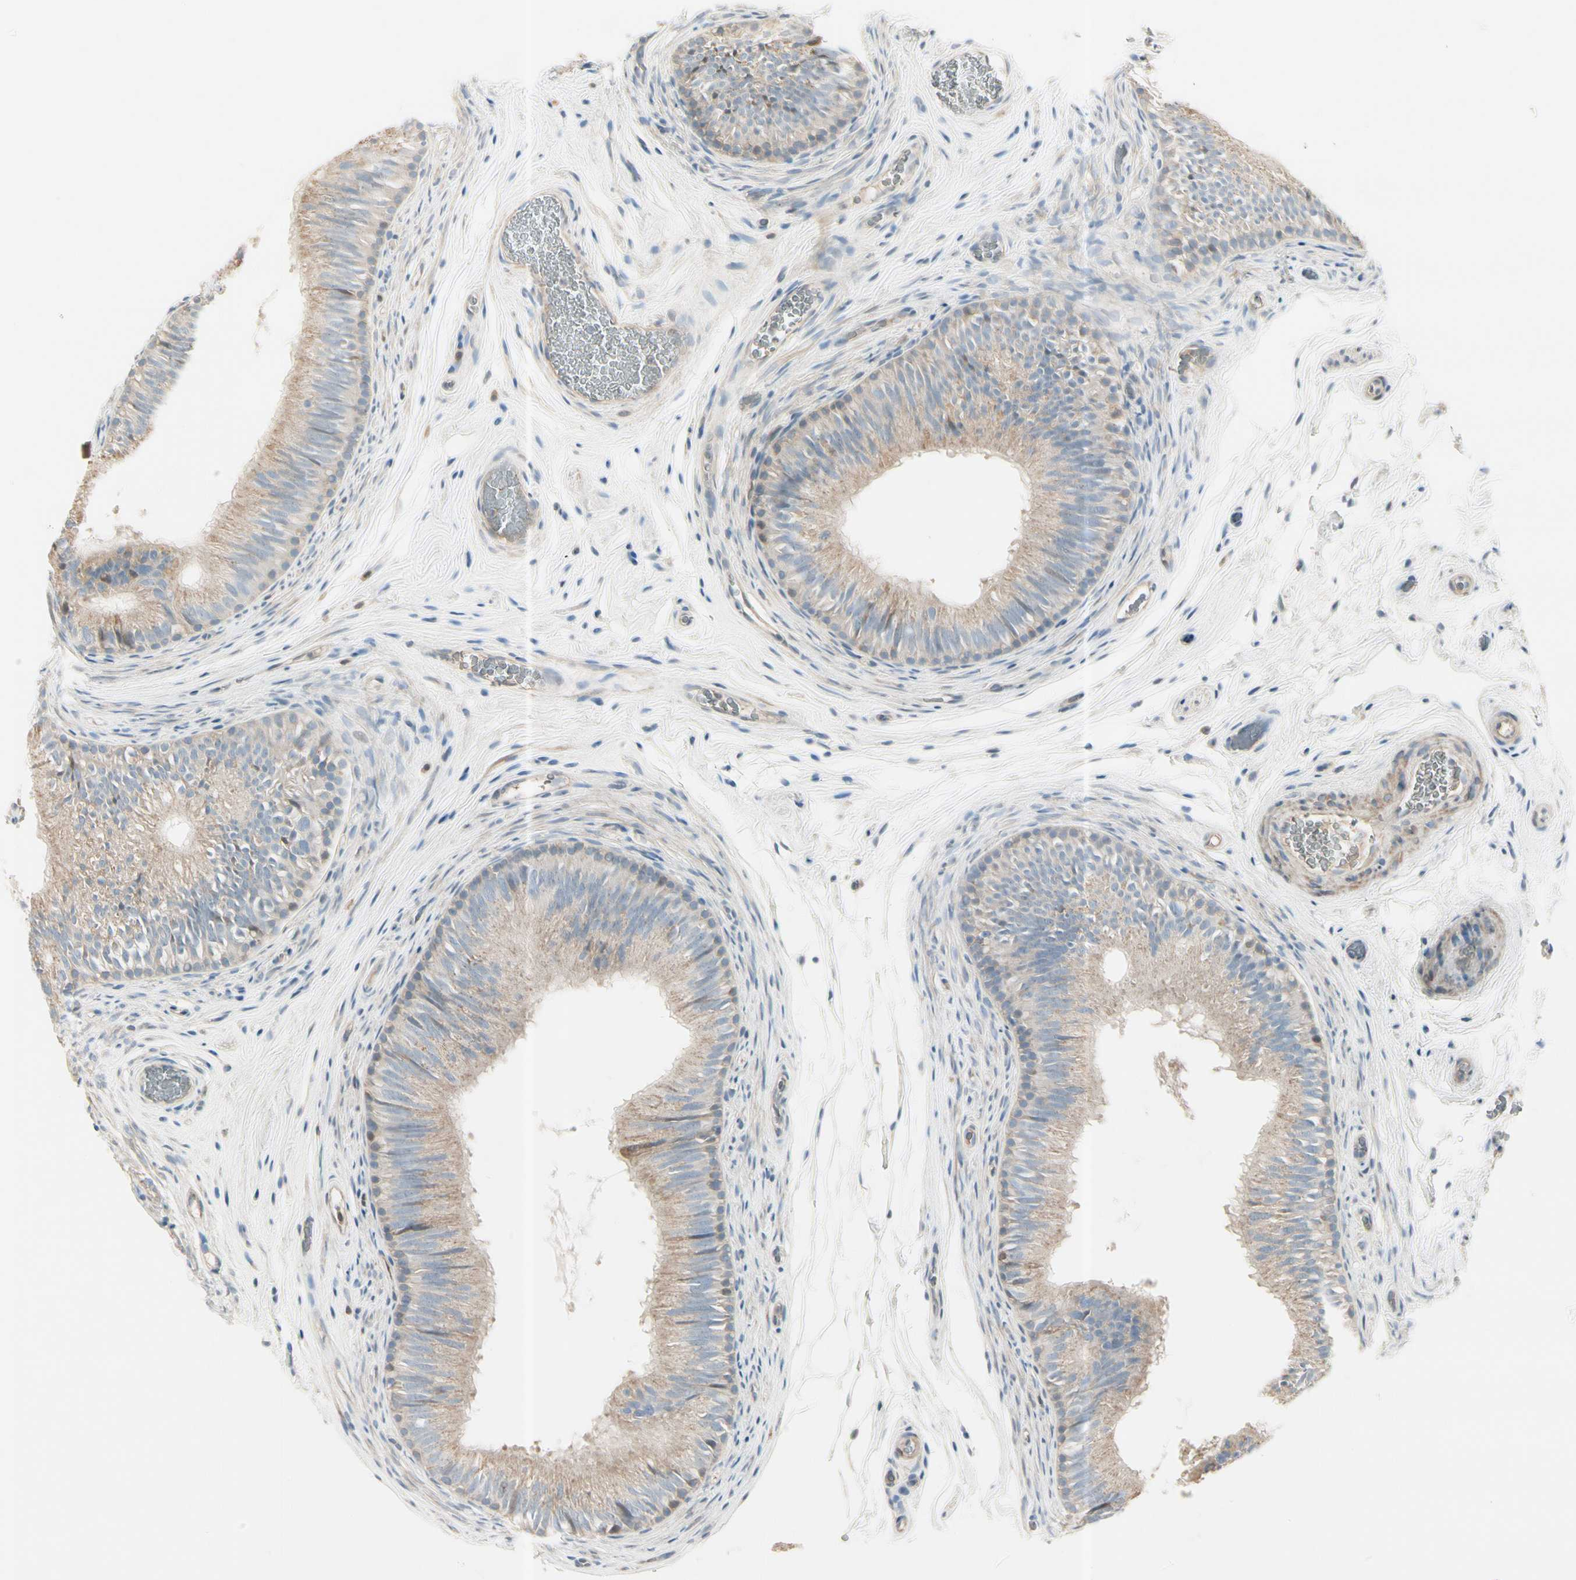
{"staining": {"intensity": "moderate", "quantity": "25%-75%", "location": "cytoplasmic/membranous"}, "tissue": "epididymis", "cell_type": "Glandular cells", "image_type": "normal", "snomed": [{"axis": "morphology", "description": "Normal tissue, NOS"}, {"axis": "topography", "description": "Epididymis"}], "caption": "Immunohistochemical staining of unremarkable human epididymis shows 25%-75% levels of moderate cytoplasmic/membranous protein staining in approximately 25%-75% of glandular cells. Immunohistochemistry stains the protein in brown and the nuclei are stained blue.", "gene": "CYP2E1", "patient": {"sex": "male", "age": 36}}